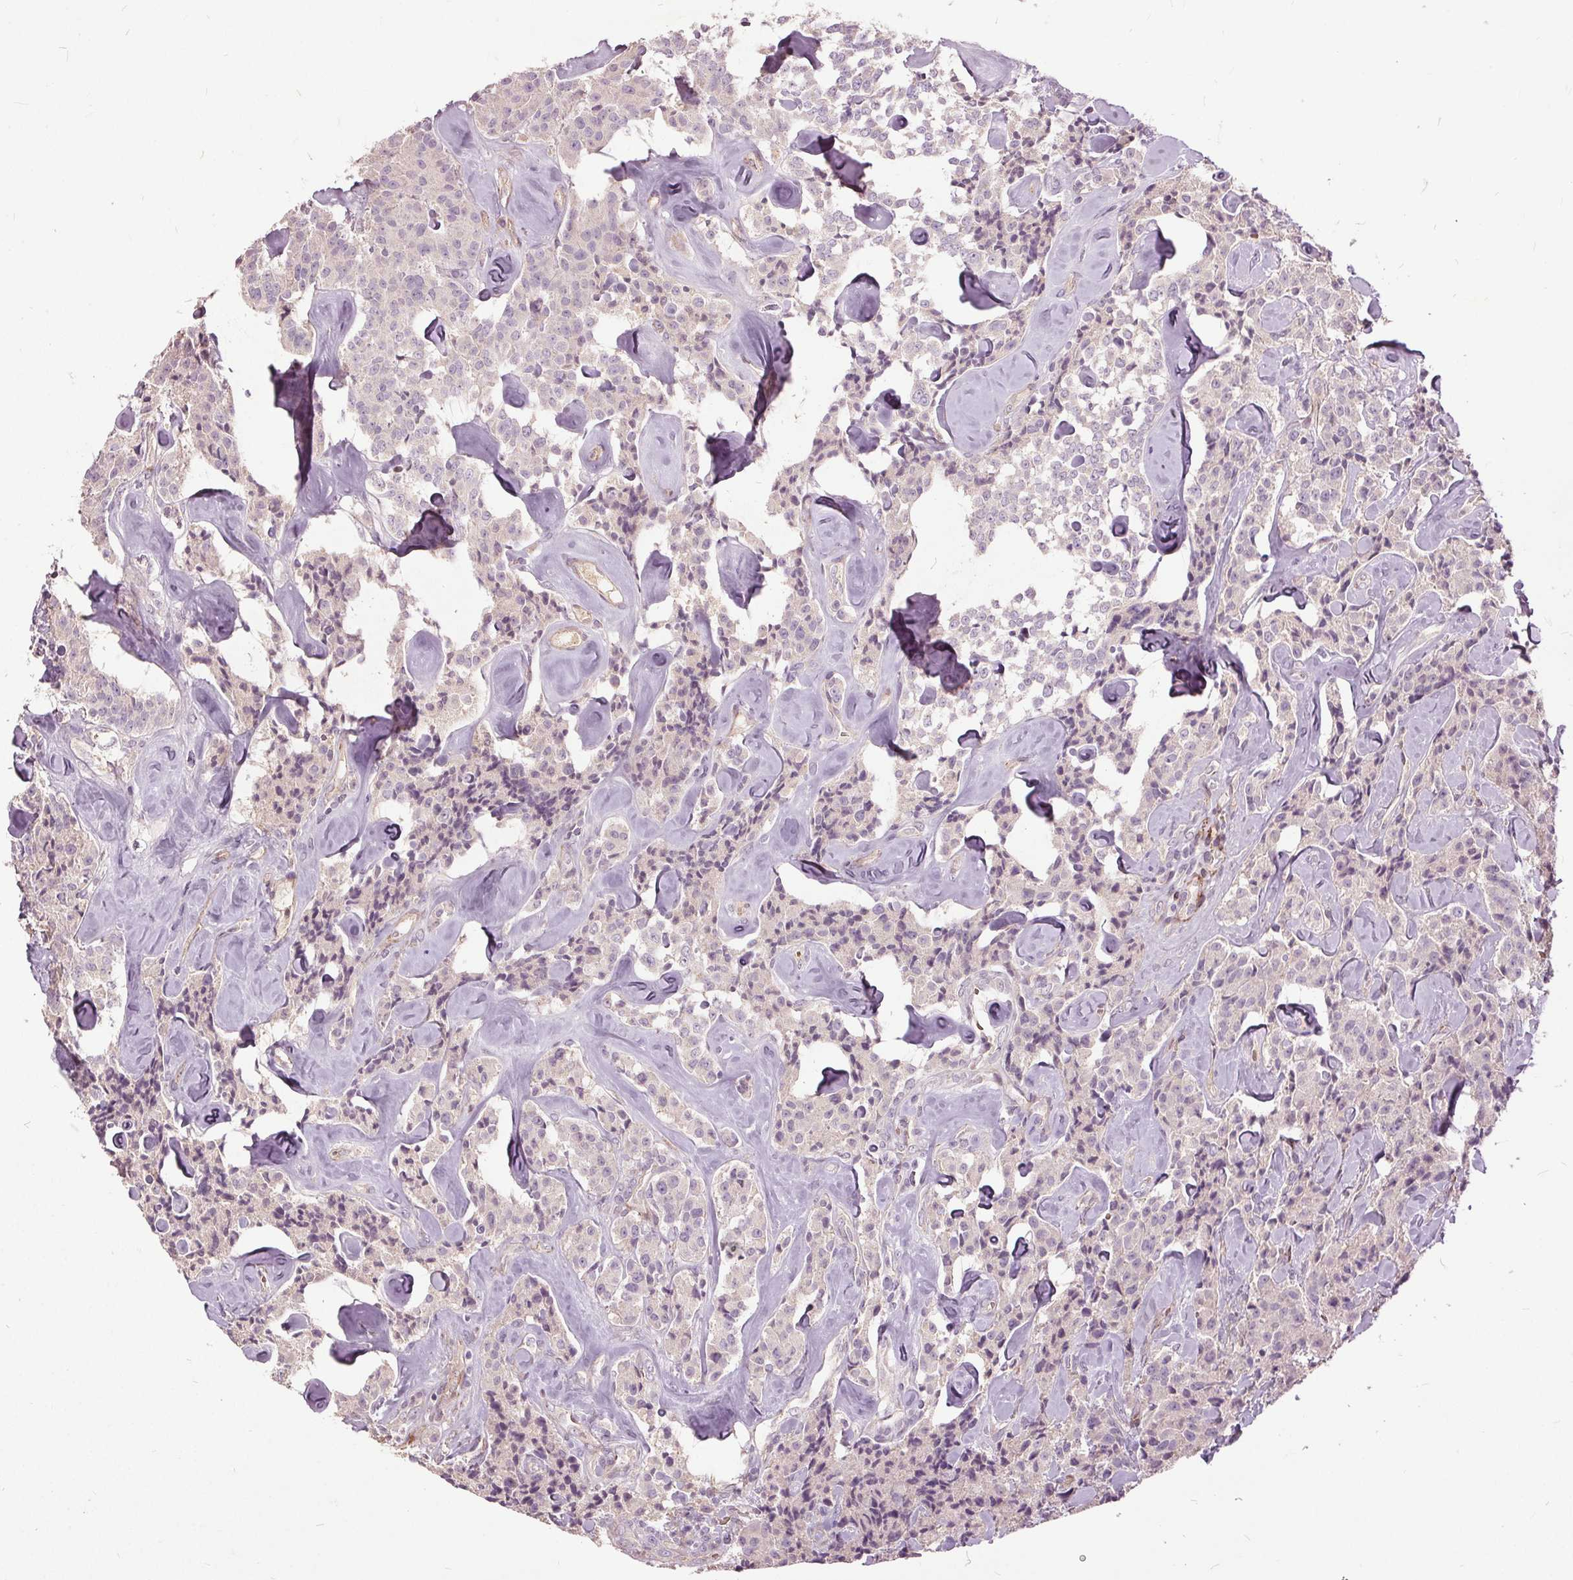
{"staining": {"intensity": "negative", "quantity": "none", "location": "none"}, "tissue": "carcinoid", "cell_type": "Tumor cells", "image_type": "cancer", "snomed": [{"axis": "morphology", "description": "Carcinoid, malignant, NOS"}, {"axis": "topography", "description": "Pancreas"}], "caption": "Tumor cells are negative for brown protein staining in malignant carcinoid.", "gene": "PDGFD", "patient": {"sex": "male", "age": 41}}